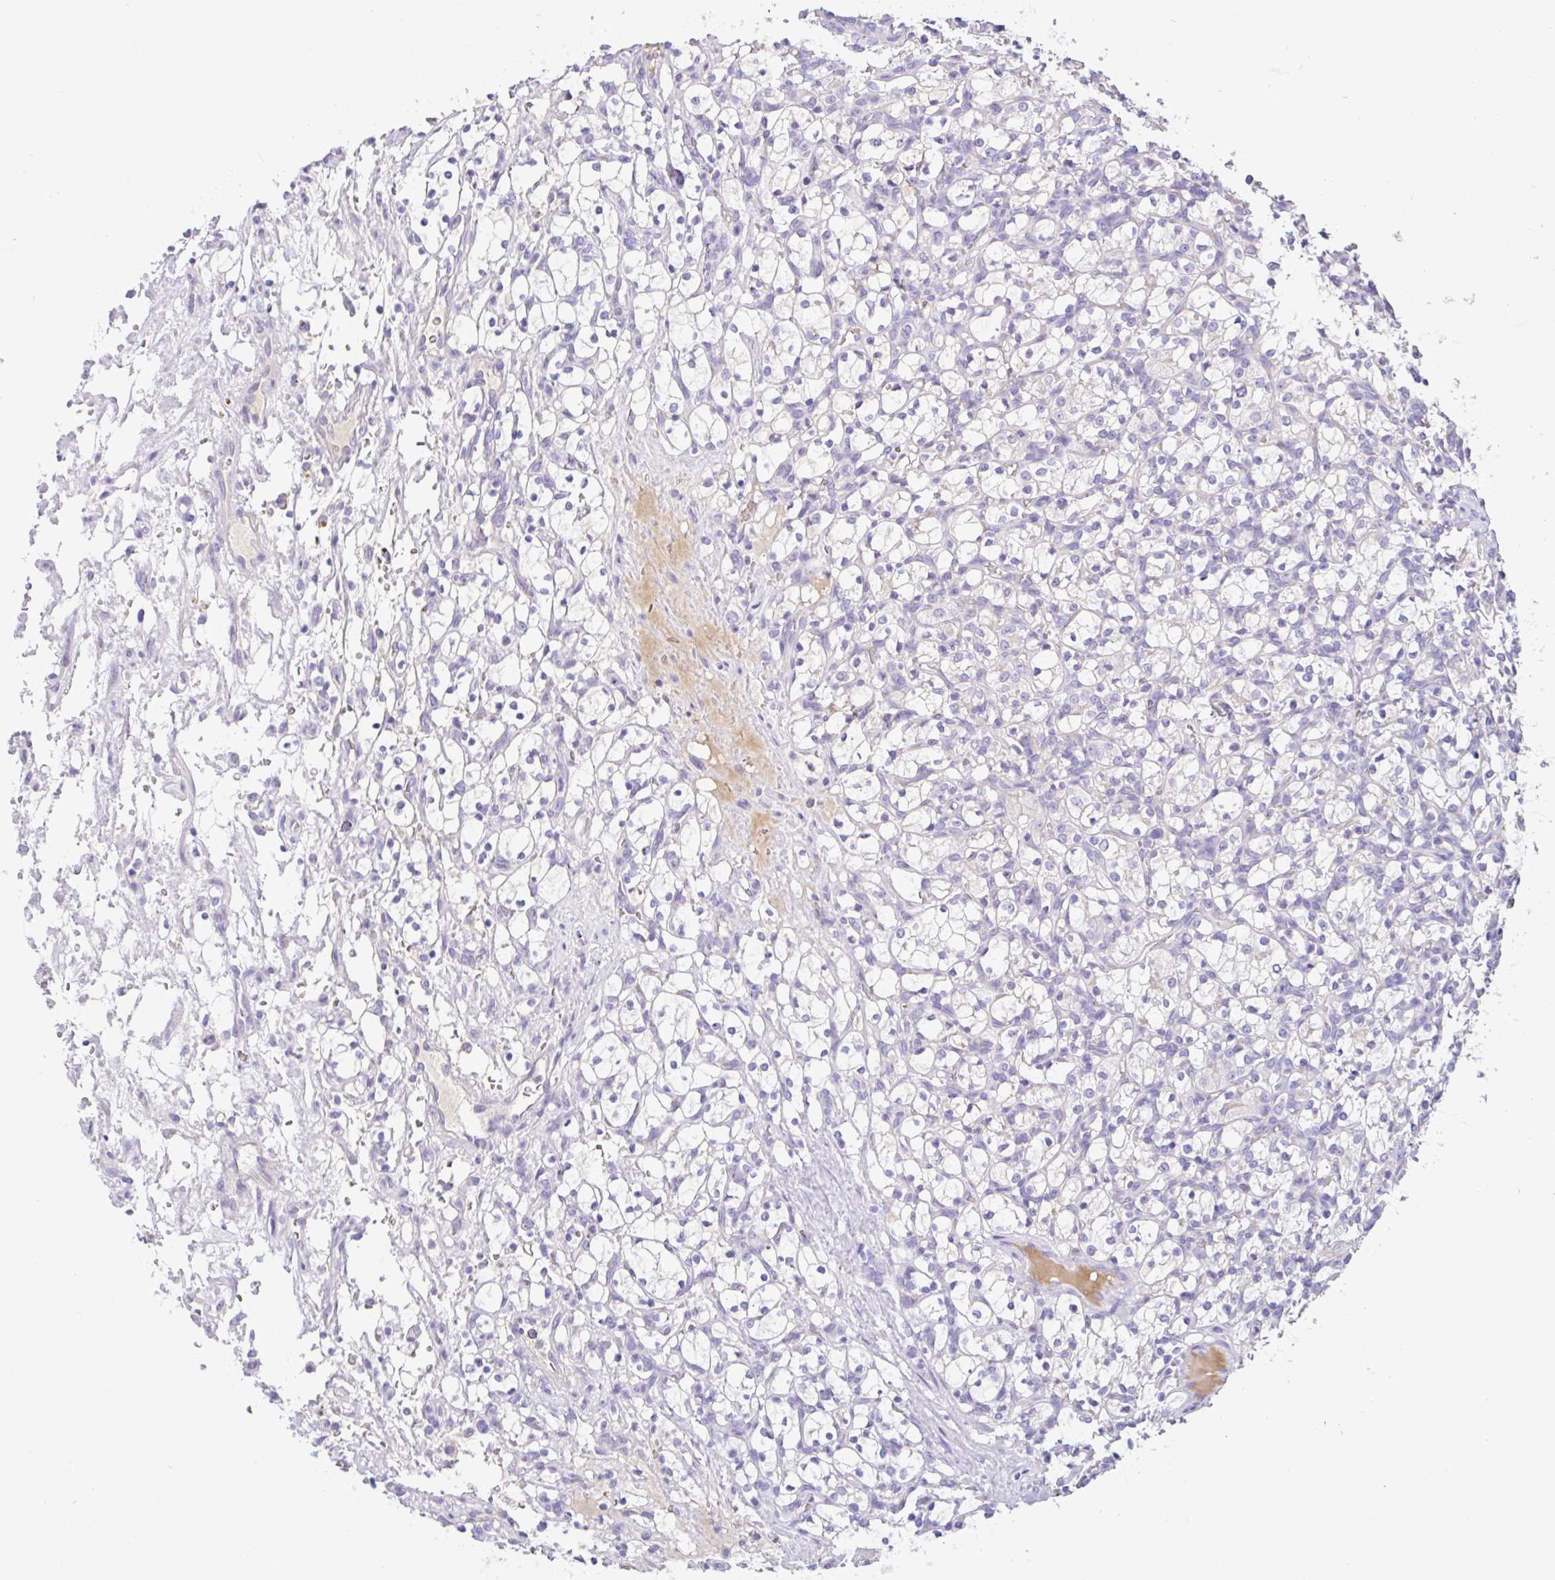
{"staining": {"intensity": "negative", "quantity": "none", "location": "none"}, "tissue": "renal cancer", "cell_type": "Tumor cells", "image_type": "cancer", "snomed": [{"axis": "morphology", "description": "Adenocarcinoma, NOS"}, {"axis": "topography", "description": "Kidney"}], "caption": "DAB immunohistochemical staining of adenocarcinoma (renal) shows no significant staining in tumor cells.", "gene": "SERPINE3", "patient": {"sex": "female", "age": 69}}